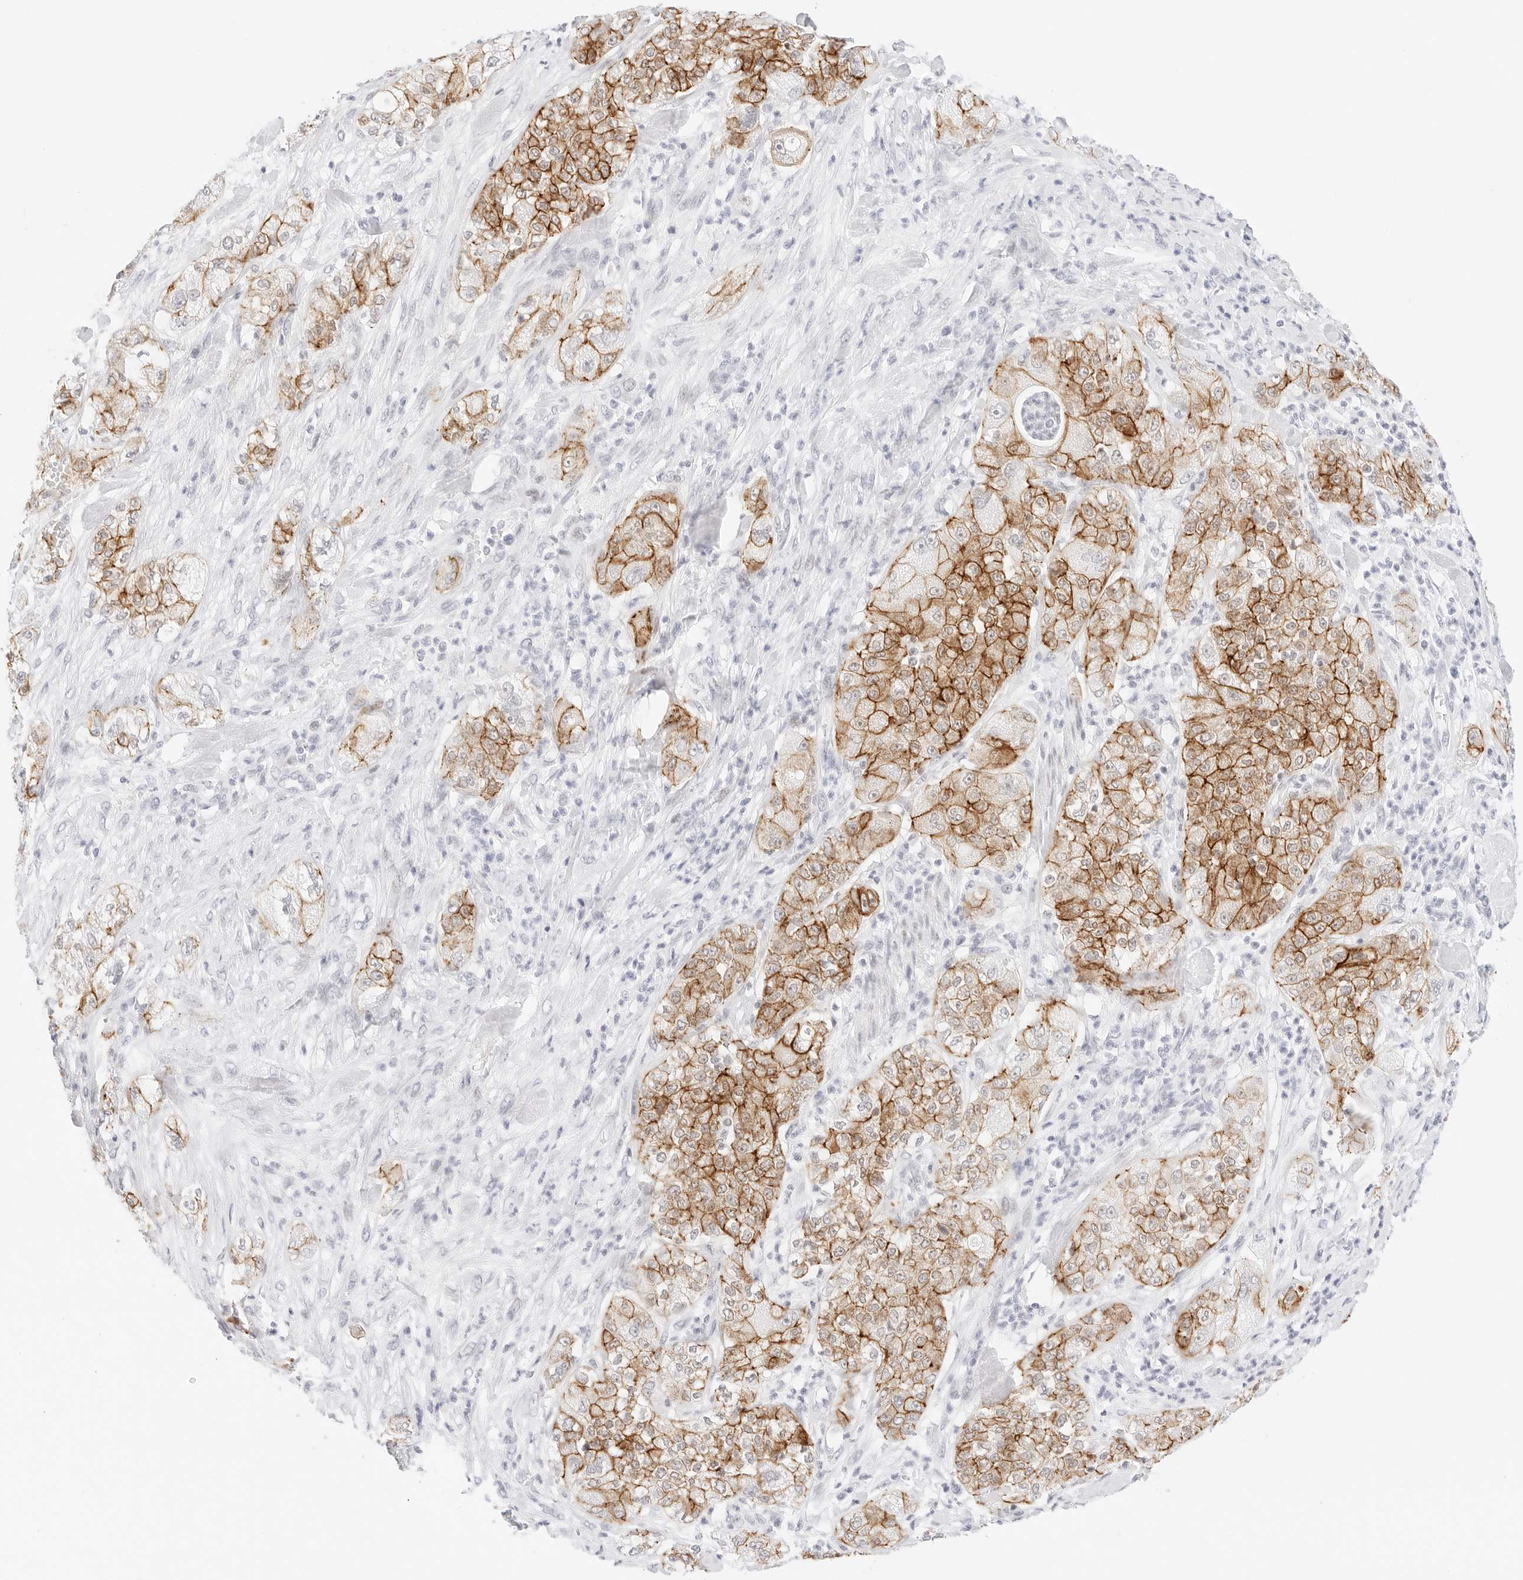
{"staining": {"intensity": "moderate", "quantity": ">75%", "location": "cytoplasmic/membranous"}, "tissue": "pancreatic cancer", "cell_type": "Tumor cells", "image_type": "cancer", "snomed": [{"axis": "morphology", "description": "Adenocarcinoma, NOS"}, {"axis": "topography", "description": "Pancreas"}], "caption": "A high-resolution photomicrograph shows immunohistochemistry staining of pancreatic cancer, which exhibits moderate cytoplasmic/membranous expression in approximately >75% of tumor cells.", "gene": "CDH1", "patient": {"sex": "female", "age": 78}}